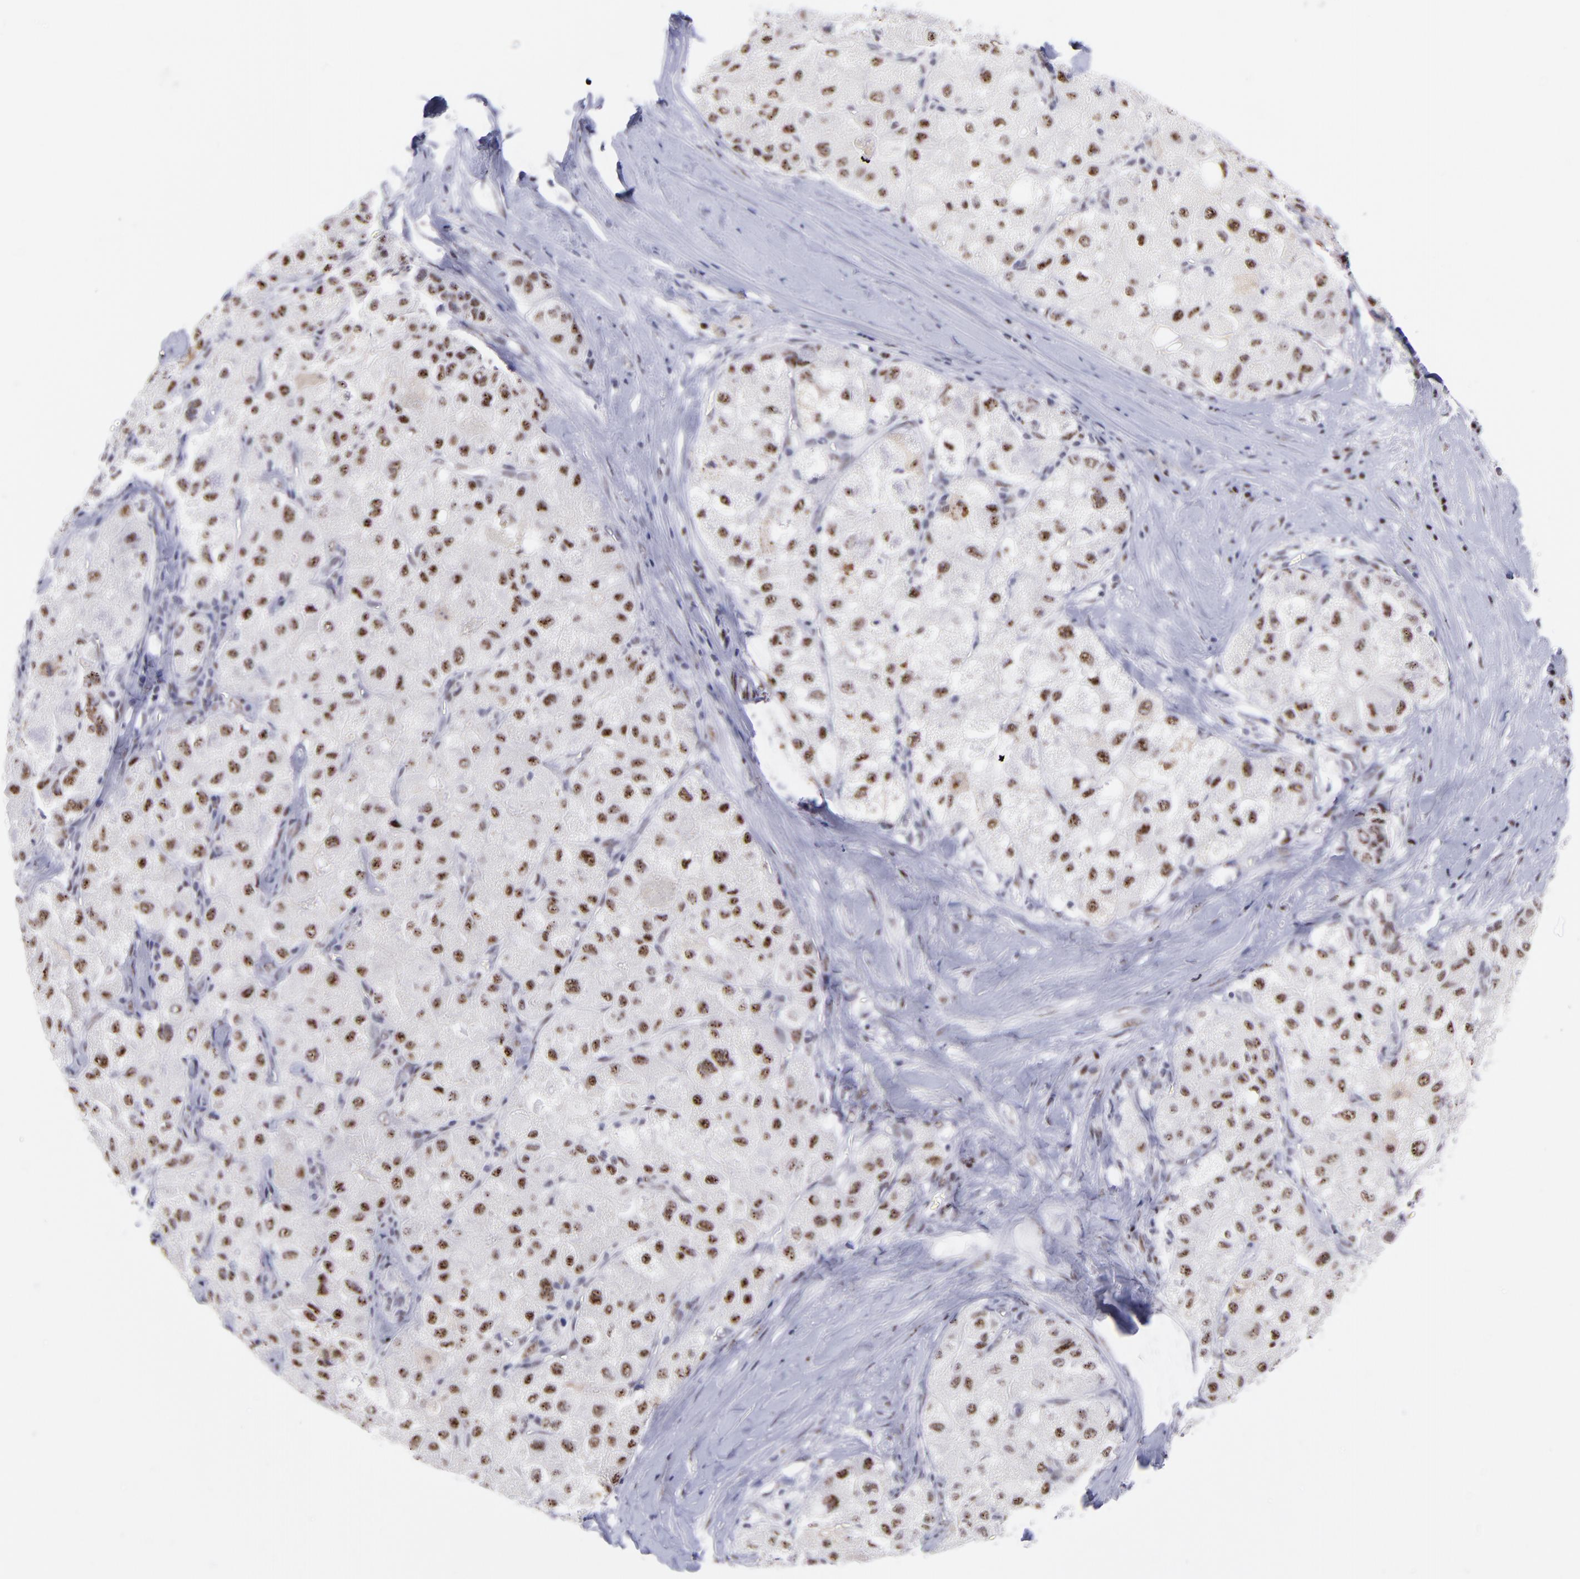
{"staining": {"intensity": "moderate", "quantity": "25%-75%", "location": "nuclear"}, "tissue": "liver cancer", "cell_type": "Tumor cells", "image_type": "cancer", "snomed": [{"axis": "morphology", "description": "Carcinoma, Hepatocellular, NOS"}, {"axis": "topography", "description": "Liver"}], "caption": "Liver hepatocellular carcinoma was stained to show a protein in brown. There is medium levels of moderate nuclear positivity in about 25%-75% of tumor cells.", "gene": "CDC25C", "patient": {"sex": "male", "age": 80}}